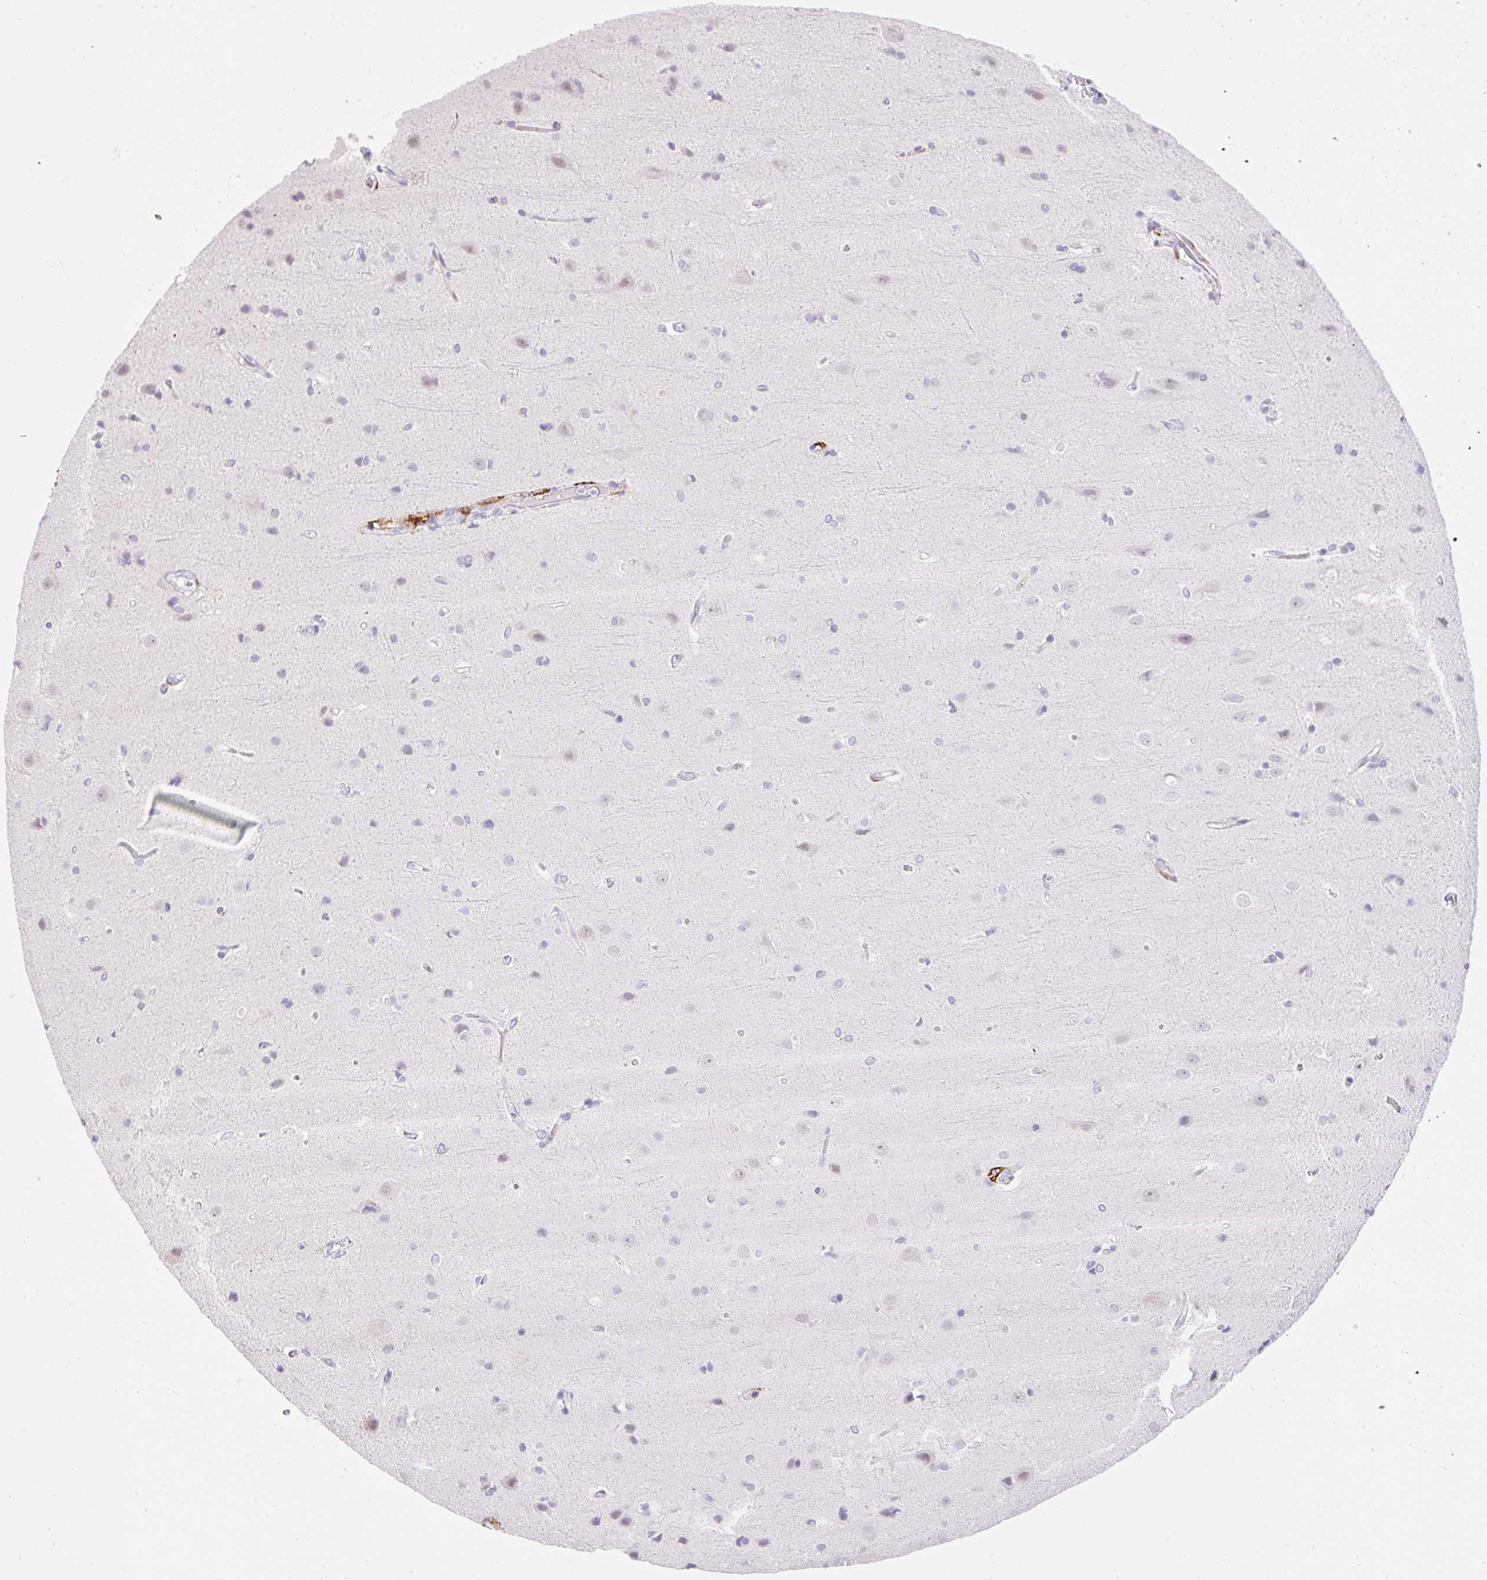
{"staining": {"intensity": "negative", "quantity": "none", "location": "none"}, "tissue": "cerebral cortex", "cell_type": "Endothelial cells", "image_type": "normal", "snomed": [{"axis": "morphology", "description": "Normal tissue, NOS"}, {"axis": "topography", "description": "Cerebral cortex"}], "caption": "This is an immunohistochemistry histopathology image of benign cerebral cortex. There is no expression in endothelial cells.", "gene": "SIGLEC1", "patient": {"sex": "male", "age": 37}}